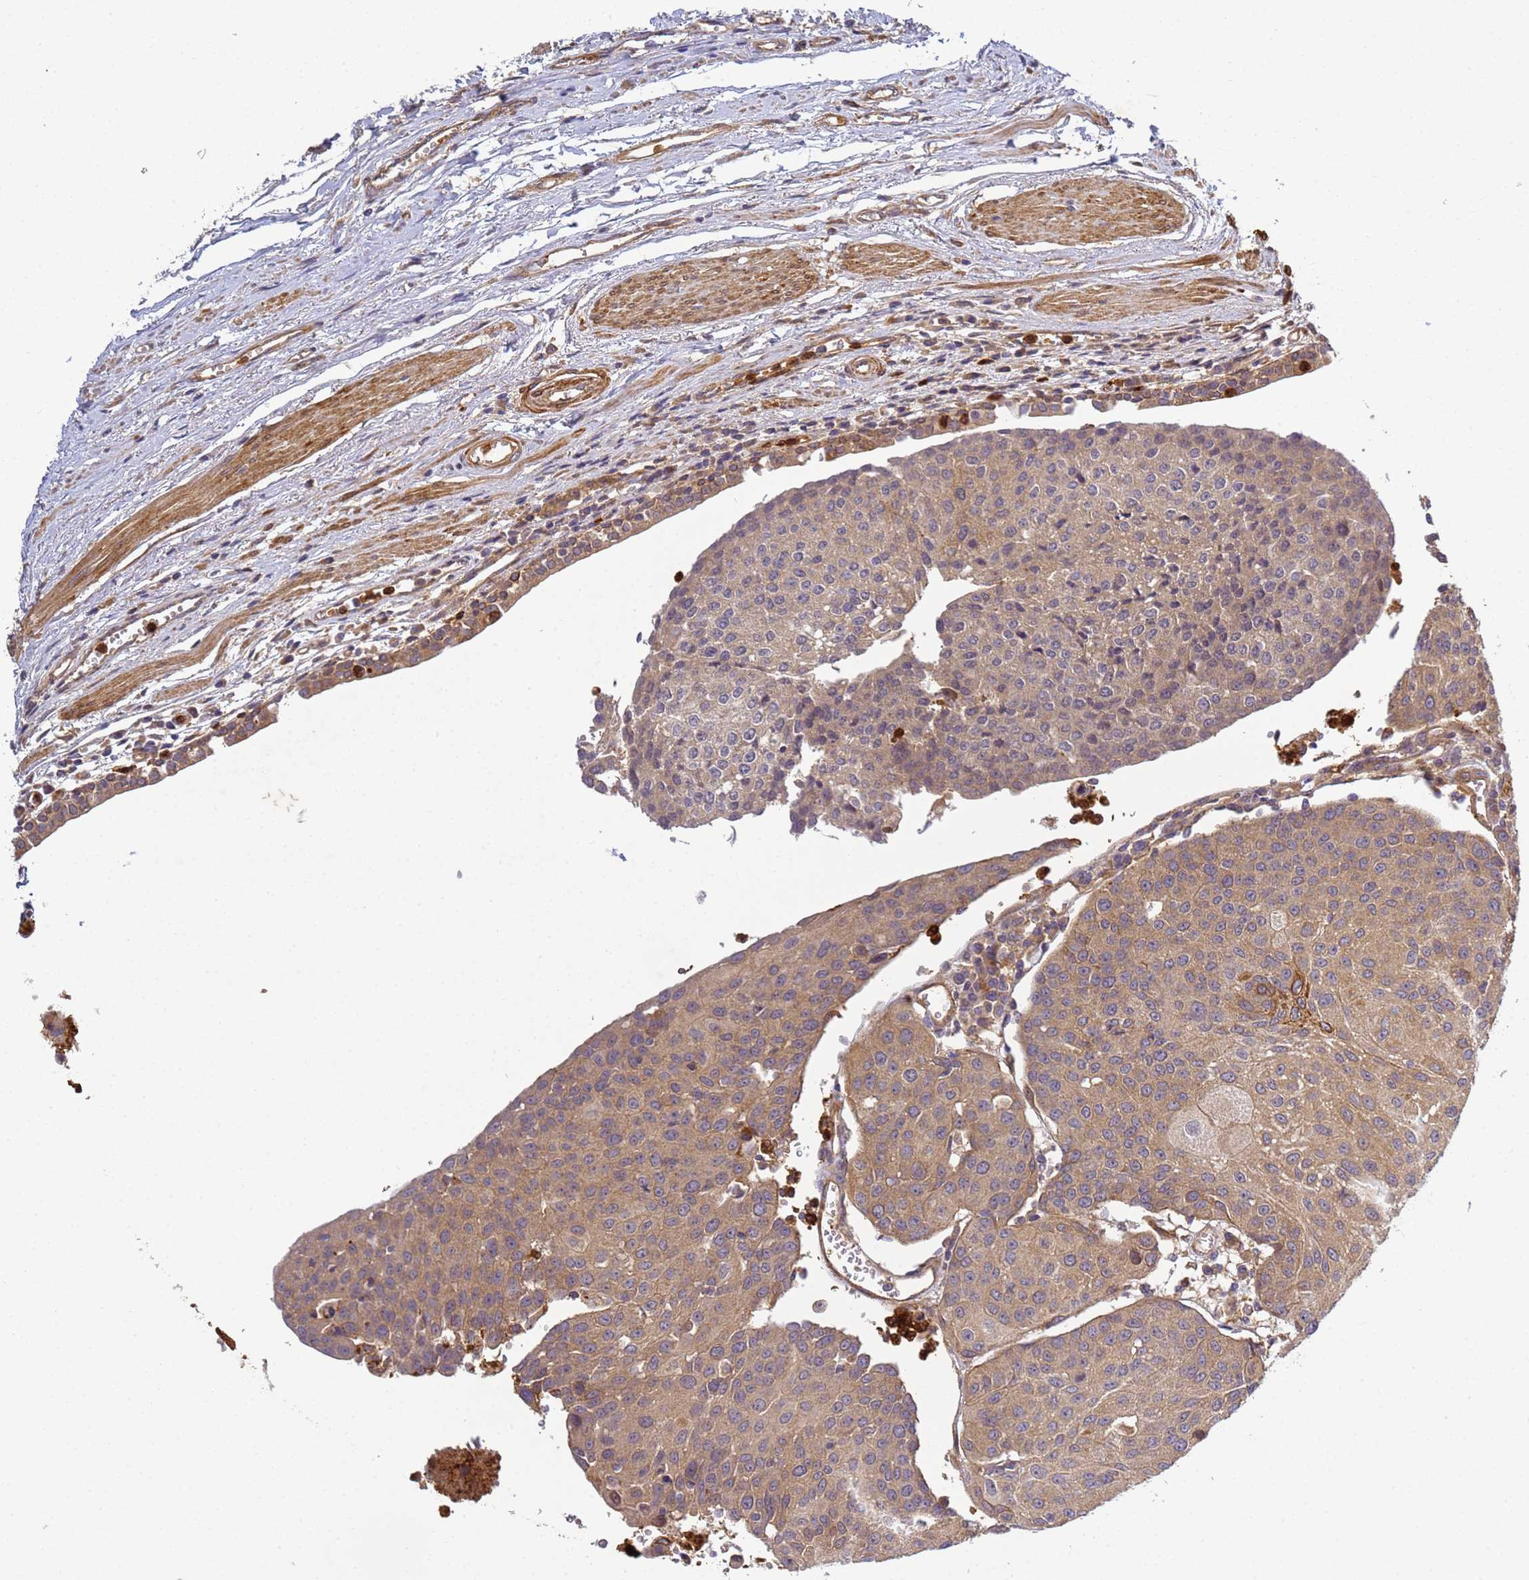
{"staining": {"intensity": "weak", "quantity": ">75%", "location": "cytoplasmic/membranous"}, "tissue": "urothelial cancer", "cell_type": "Tumor cells", "image_type": "cancer", "snomed": [{"axis": "morphology", "description": "Urothelial carcinoma, High grade"}, {"axis": "topography", "description": "Urinary bladder"}], "caption": "Immunohistochemical staining of urothelial cancer reveals low levels of weak cytoplasmic/membranous protein positivity in approximately >75% of tumor cells.", "gene": "C8orf34", "patient": {"sex": "female", "age": 85}}